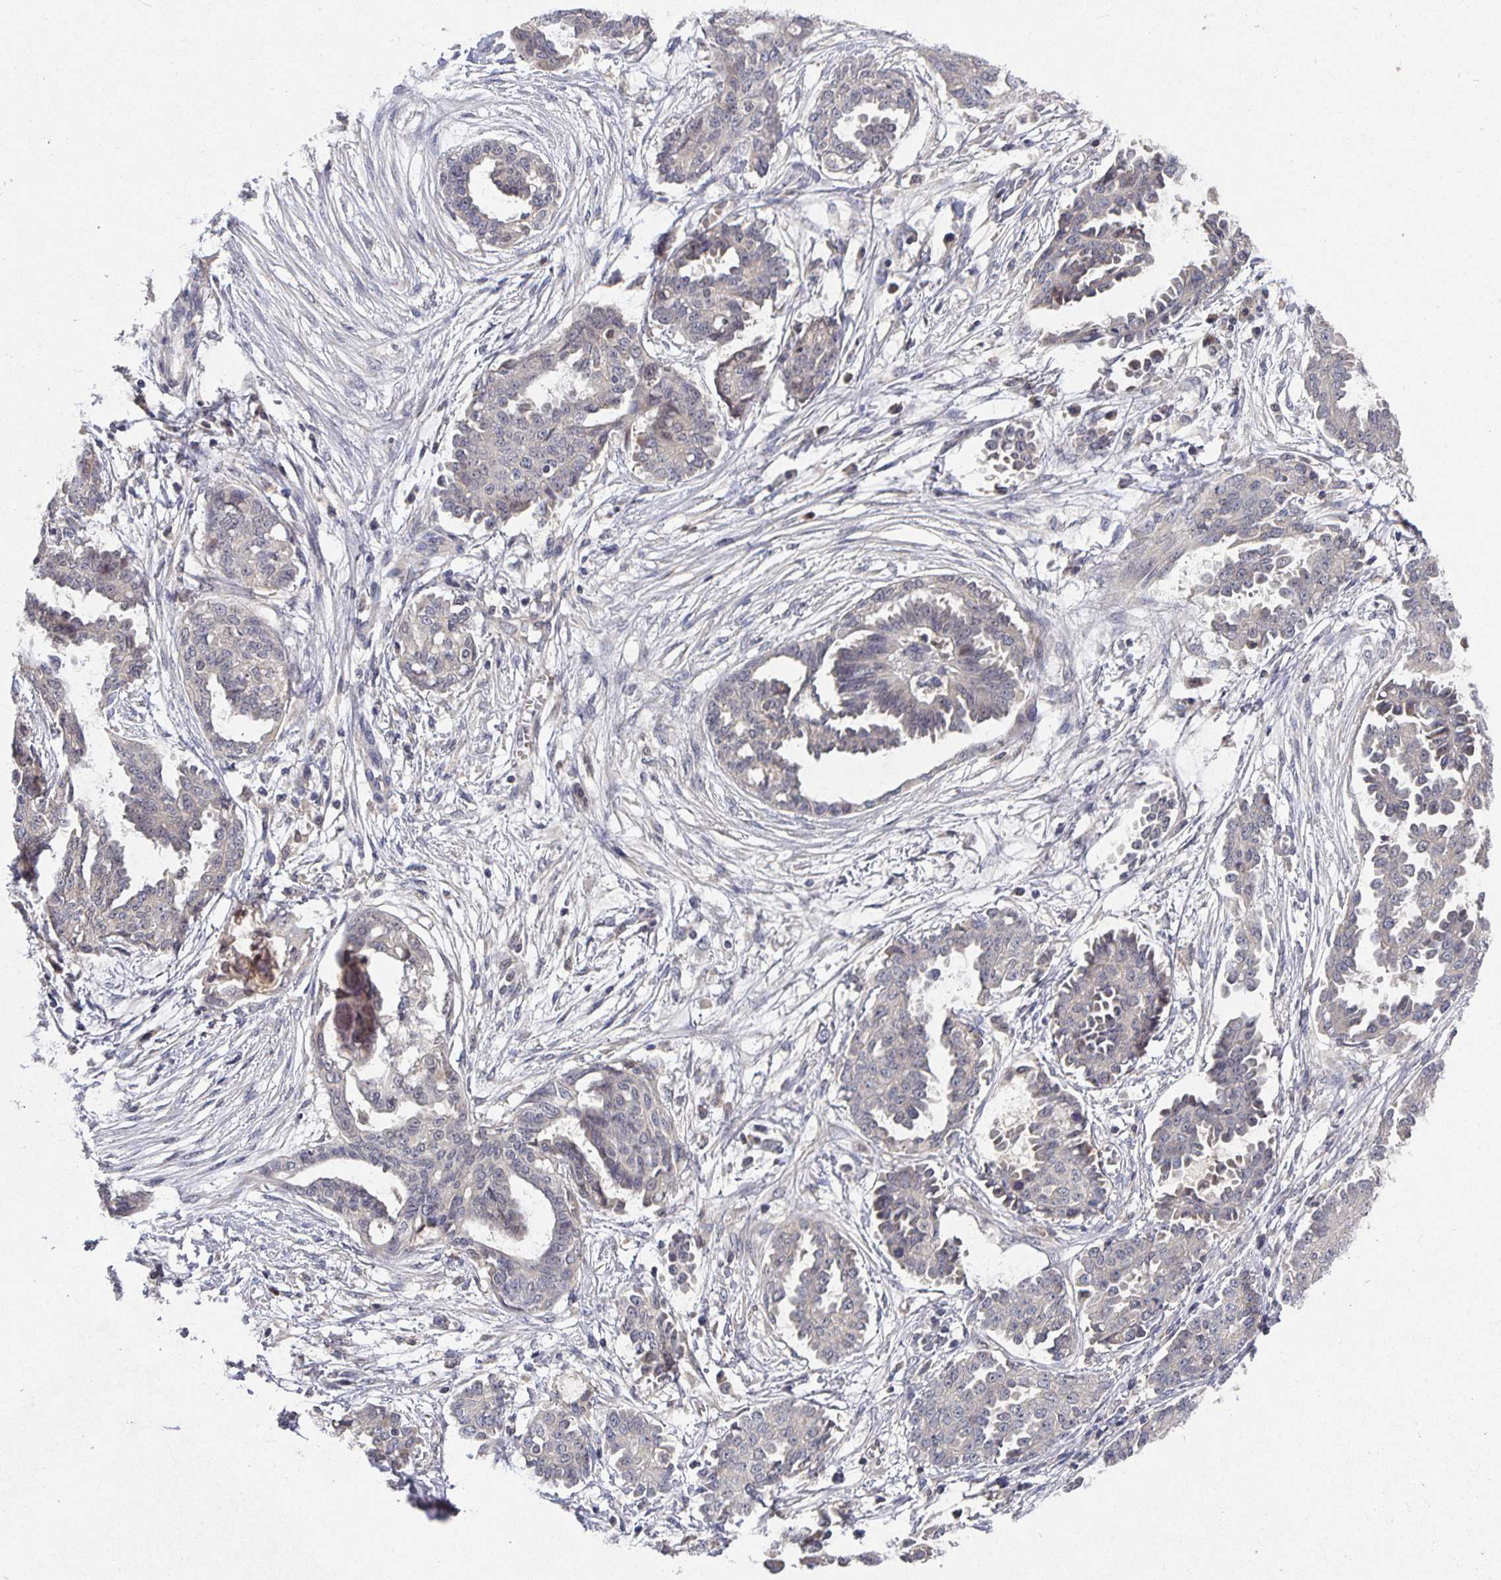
{"staining": {"intensity": "negative", "quantity": "none", "location": "none"}, "tissue": "ovarian cancer", "cell_type": "Tumor cells", "image_type": "cancer", "snomed": [{"axis": "morphology", "description": "Cystadenocarcinoma, serous, NOS"}, {"axis": "topography", "description": "Ovary"}], "caption": "Serous cystadenocarcinoma (ovarian) stained for a protein using immunohistochemistry (IHC) exhibits no staining tumor cells.", "gene": "HEPN1", "patient": {"sex": "female", "age": 71}}